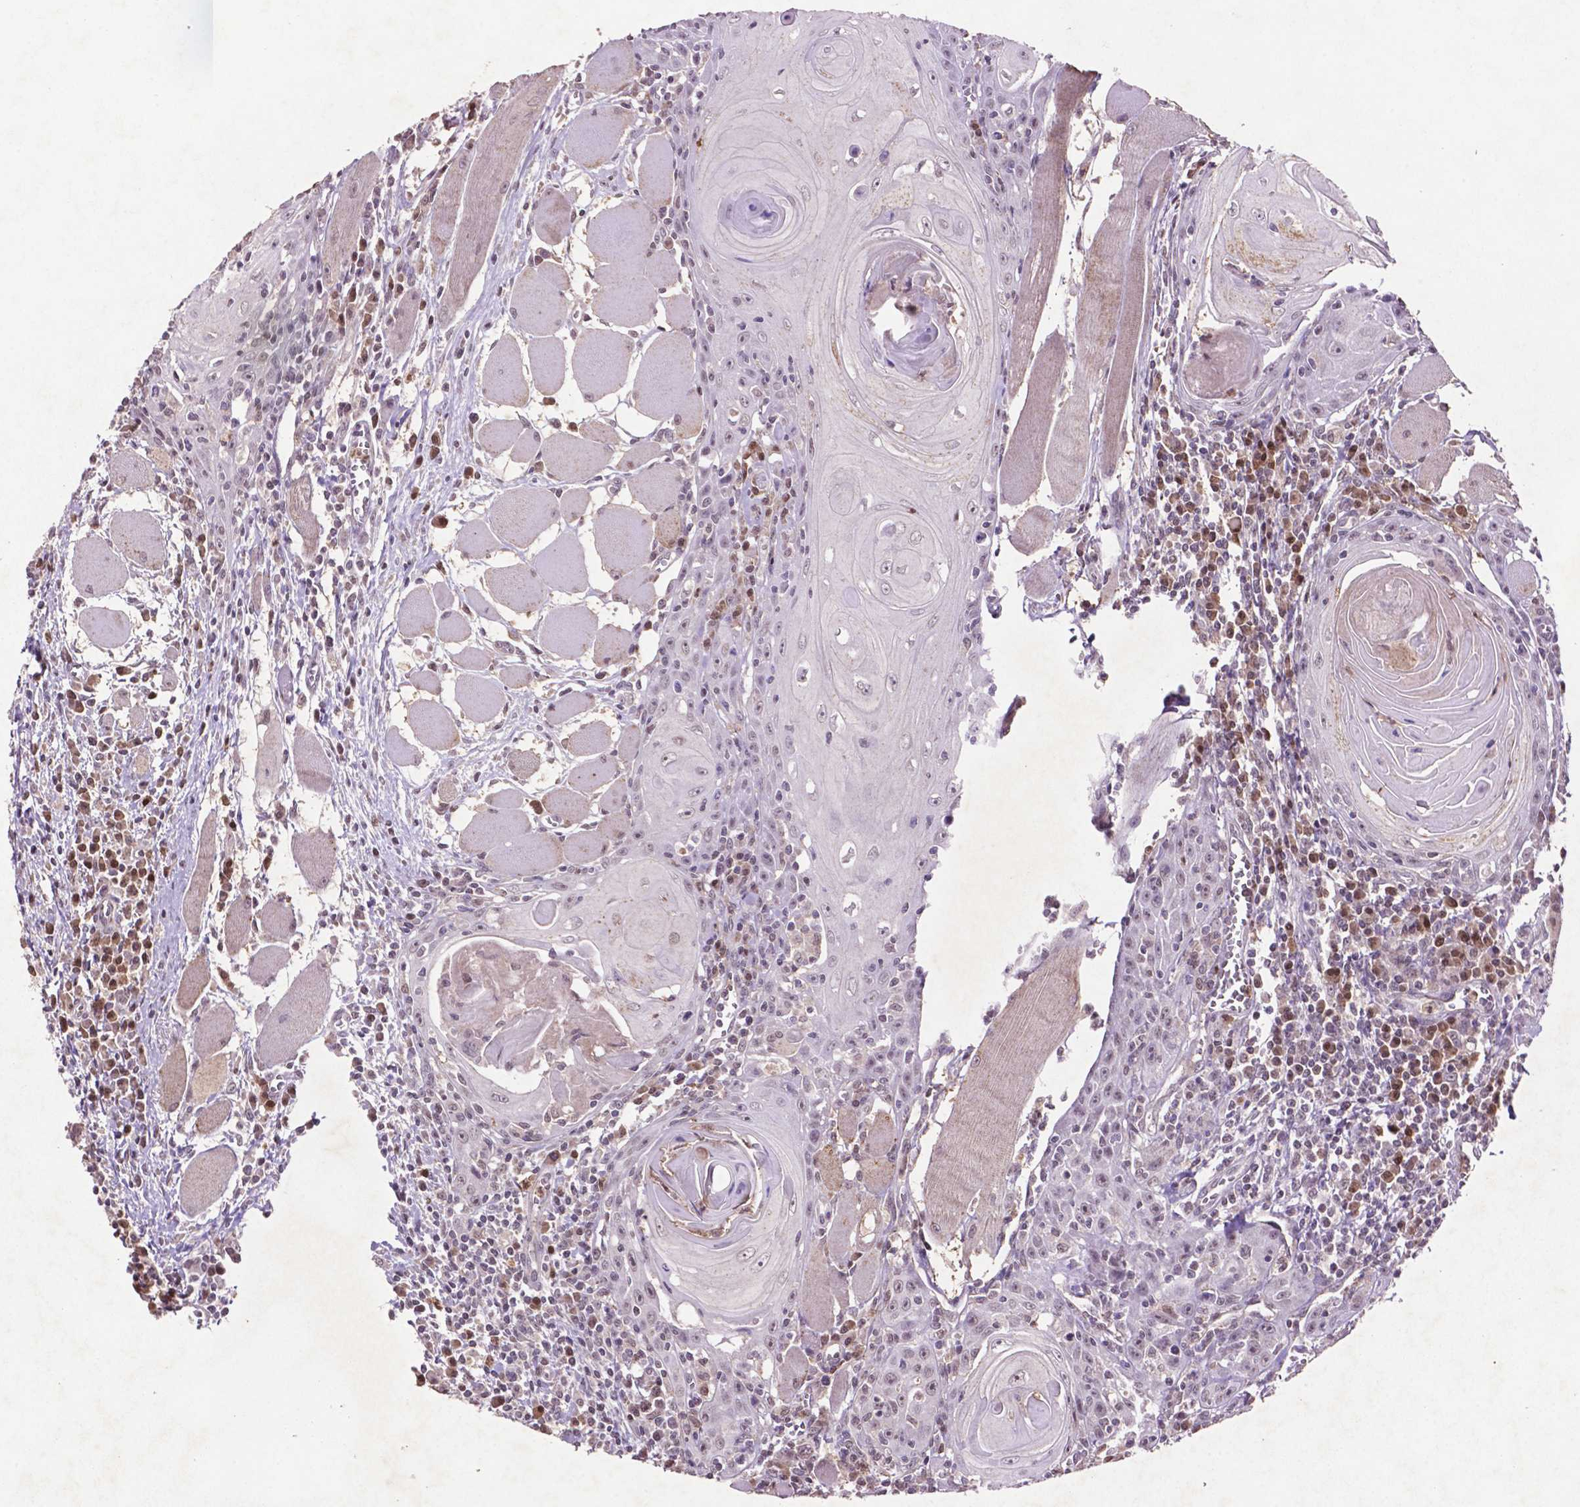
{"staining": {"intensity": "weak", "quantity": "<25%", "location": "nuclear"}, "tissue": "head and neck cancer", "cell_type": "Tumor cells", "image_type": "cancer", "snomed": [{"axis": "morphology", "description": "Normal tissue, NOS"}, {"axis": "morphology", "description": "Squamous cell carcinoma, NOS"}, {"axis": "topography", "description": "Oral tissue"}, {"axis": "topography", "description": "Head-Neck"}], "caption": "Immunohistochemistry image of neoplastic tissue: human squamous cell carcinoma (head and neck) stained with DAB shows no significant protein staining in tumor cells.", "gene": "GLRX", "patient": {"sex": "male", "age": 52}}